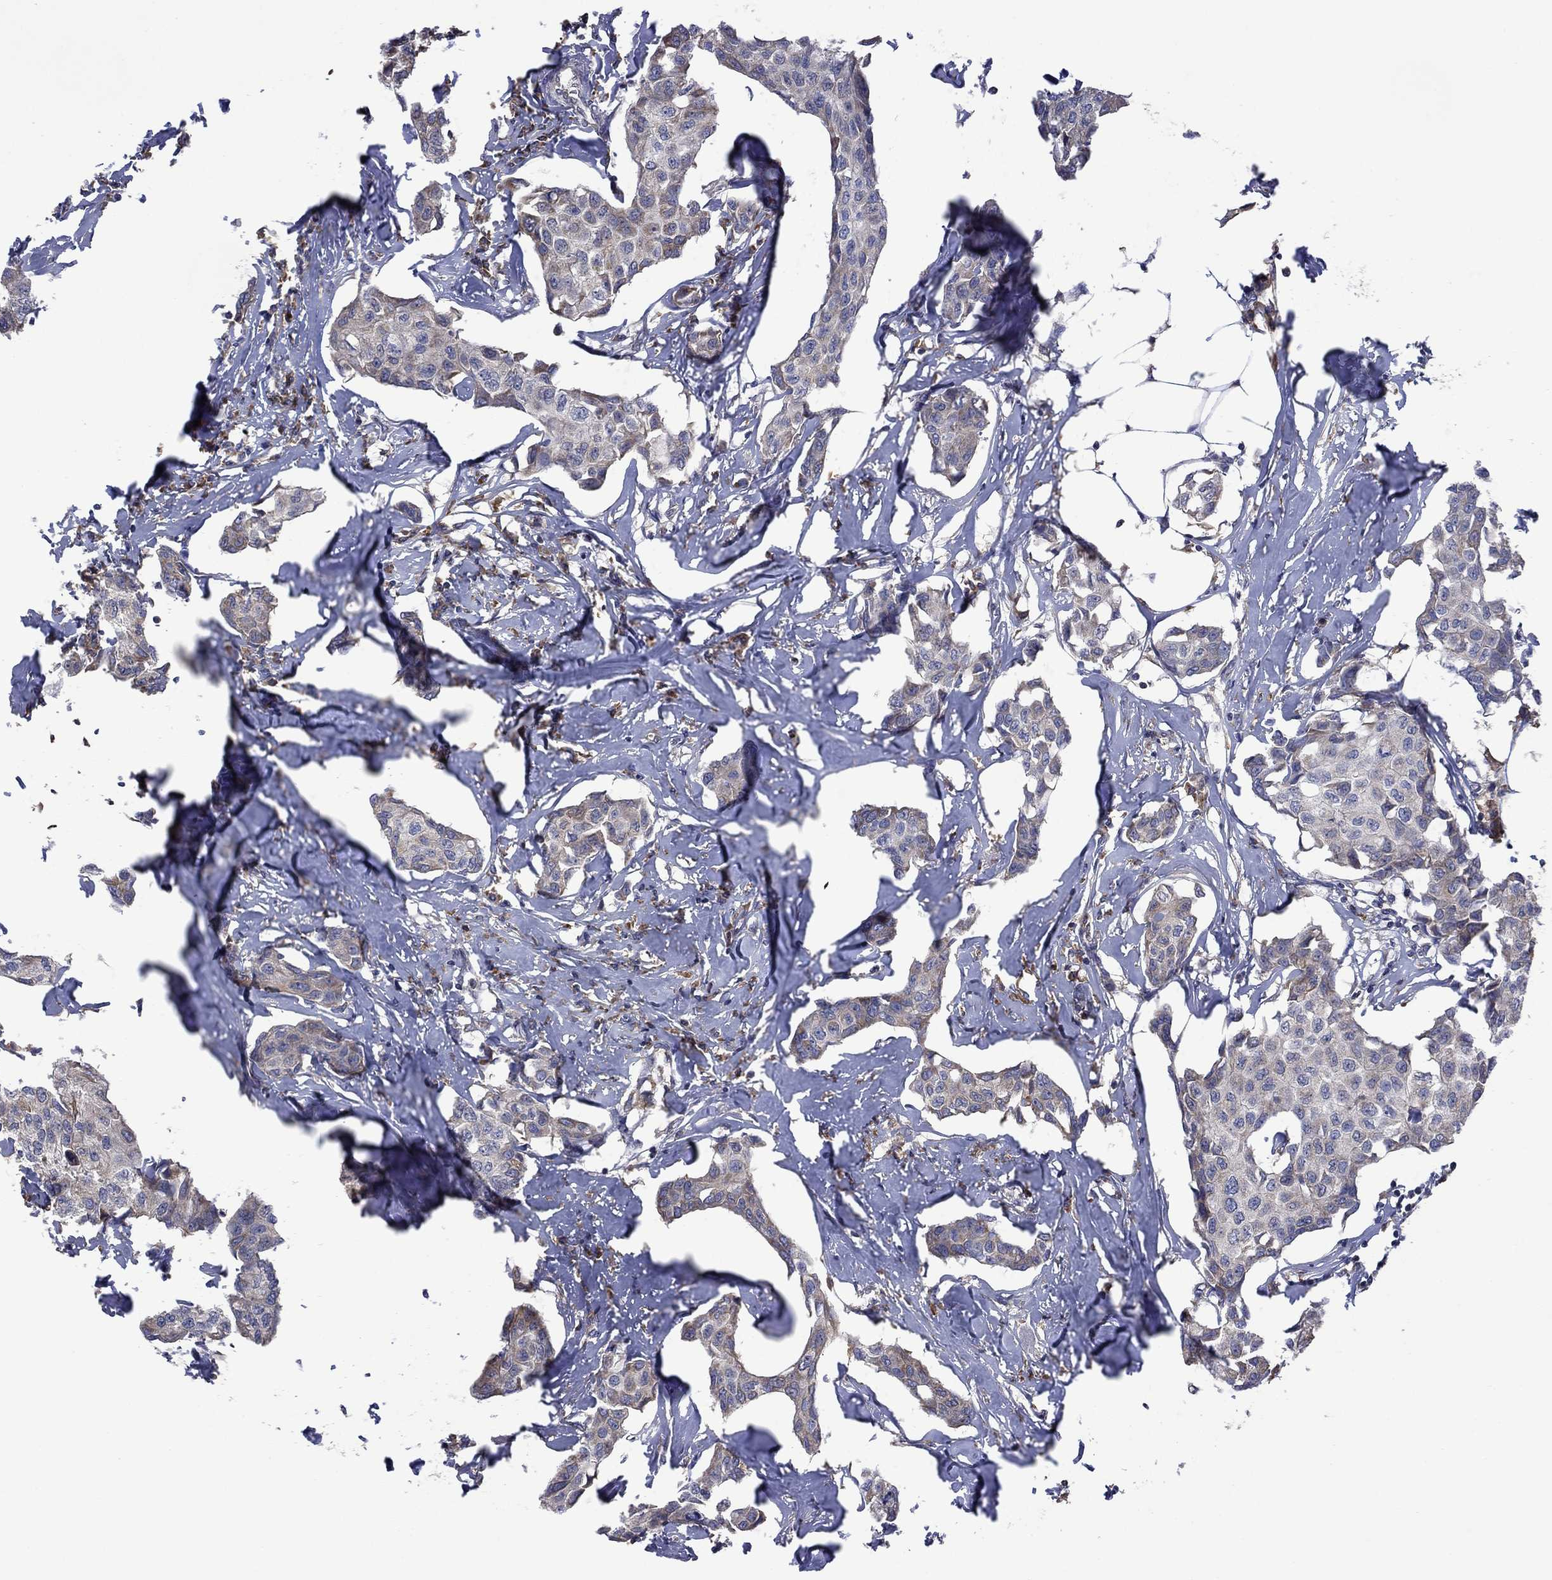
{"staining": {"intensity": "weak", "quantity": "<25%", "location": "cytoplasmic/membranous"}, "tissue": "breast cancer", "cell_type": "Tumor cells", "image_type": "cancer", "snomed": [{"axis": "morphology", "description": "Duct carcinoma"}, {"axis": "topography", "description": "Breast"}], "caption": "A micrograph of breast cancer stained for a protein displays no brown staining in tumor cells.", "gene": "FURIN", "patient": {"sex": "female", "age": 80}}